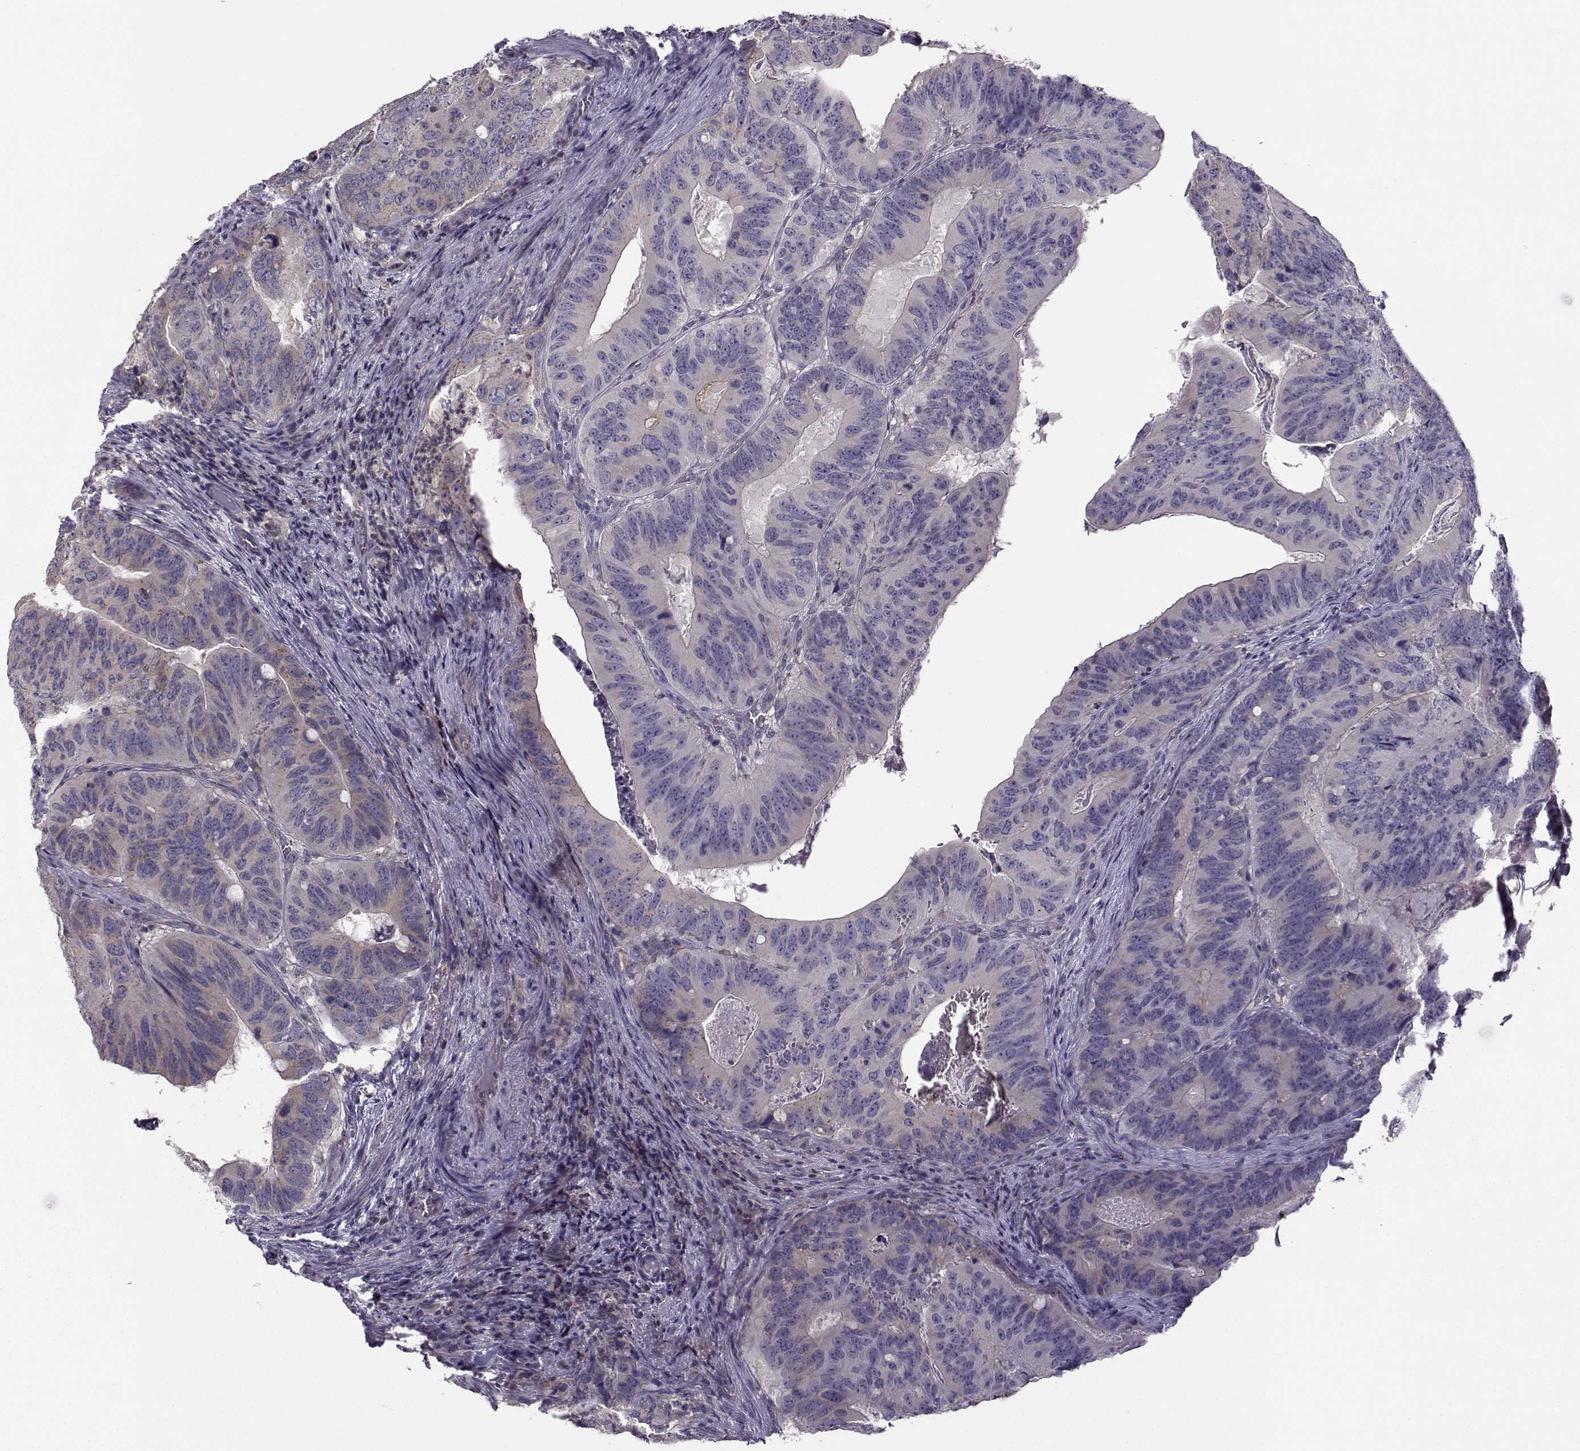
{"staining": {"intensity": "weak", "quantity": "<25%", "location": "cytoplasmic/membranous"}, "tissue": "colorectal cancer", "cell_type": "Tumor cells", "image_type": "cancer", "snomed": [{"axis": "morphology", "description": "Adenocarcinoma, NOS"}, {"axis": "topography", "description": "Colon"}], "caption": "Protein analysis of colorectal cancer exhibits no significant positivity in tumor cells.", "gene": "FCAMR", "patient": {"sex": "male", "age": 79}}